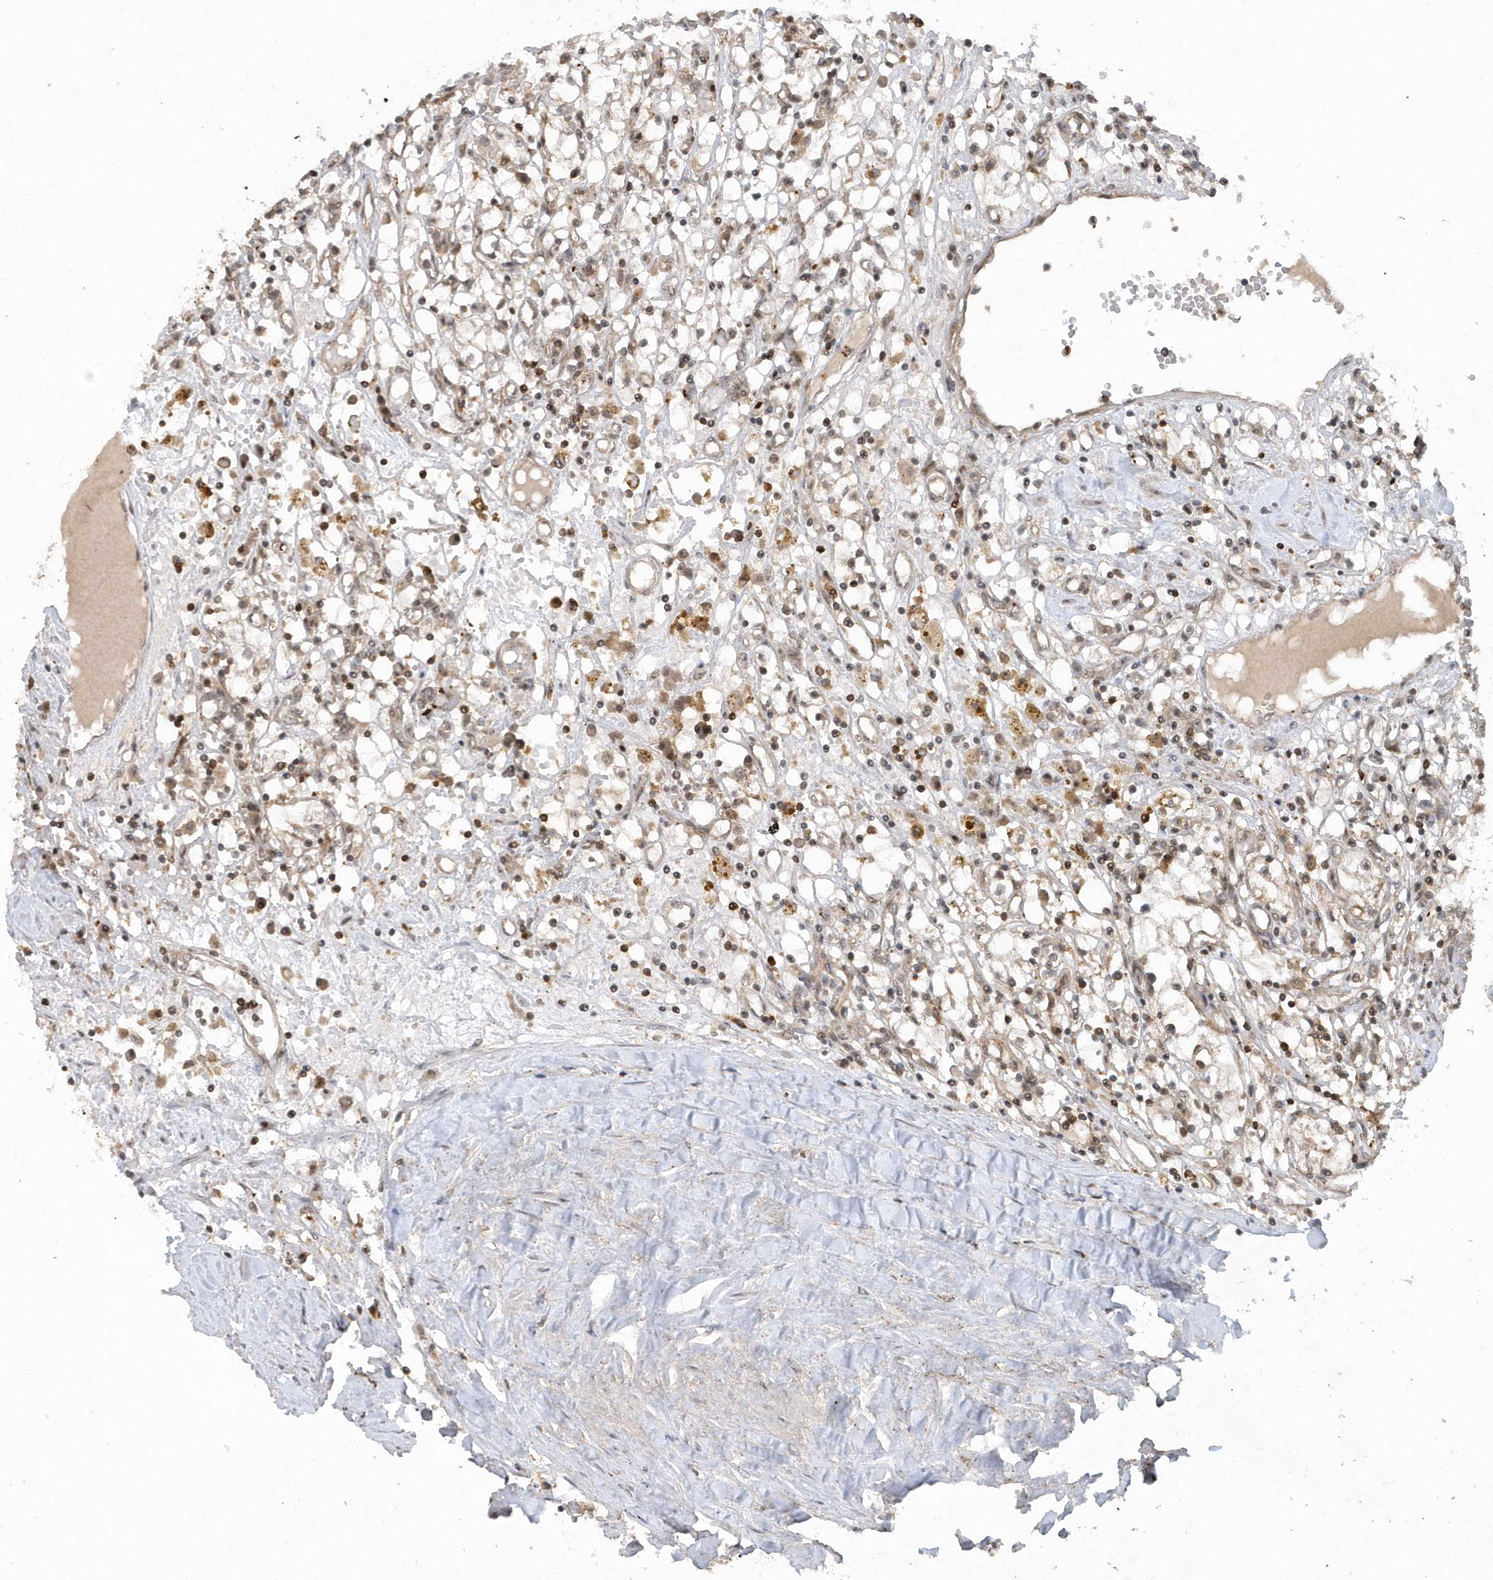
{"staining": {"intensity": "weak", "quantity": ">75%", "location": "cytoplasmic/membranous,nuclear"}, "tissue": "renal cancer", "cell_type": "Tumor cells", "image_type": "cancer", "snomed": [{"axis": "morphology", "description": "Adenocarcinoma, NOS"}, {"axis": "topography", "description": "Kidney"}], "caption": "Immunohistochemistry (IHC) (DAB) staining of human adenocarcinoma (renal) exhibits weak cytoplasmic/membranous and nuclear protein expression in approximately >75% of tumor cells.", "gene": "ACYP1", "patient": {"sex": "male", "age": 56}}